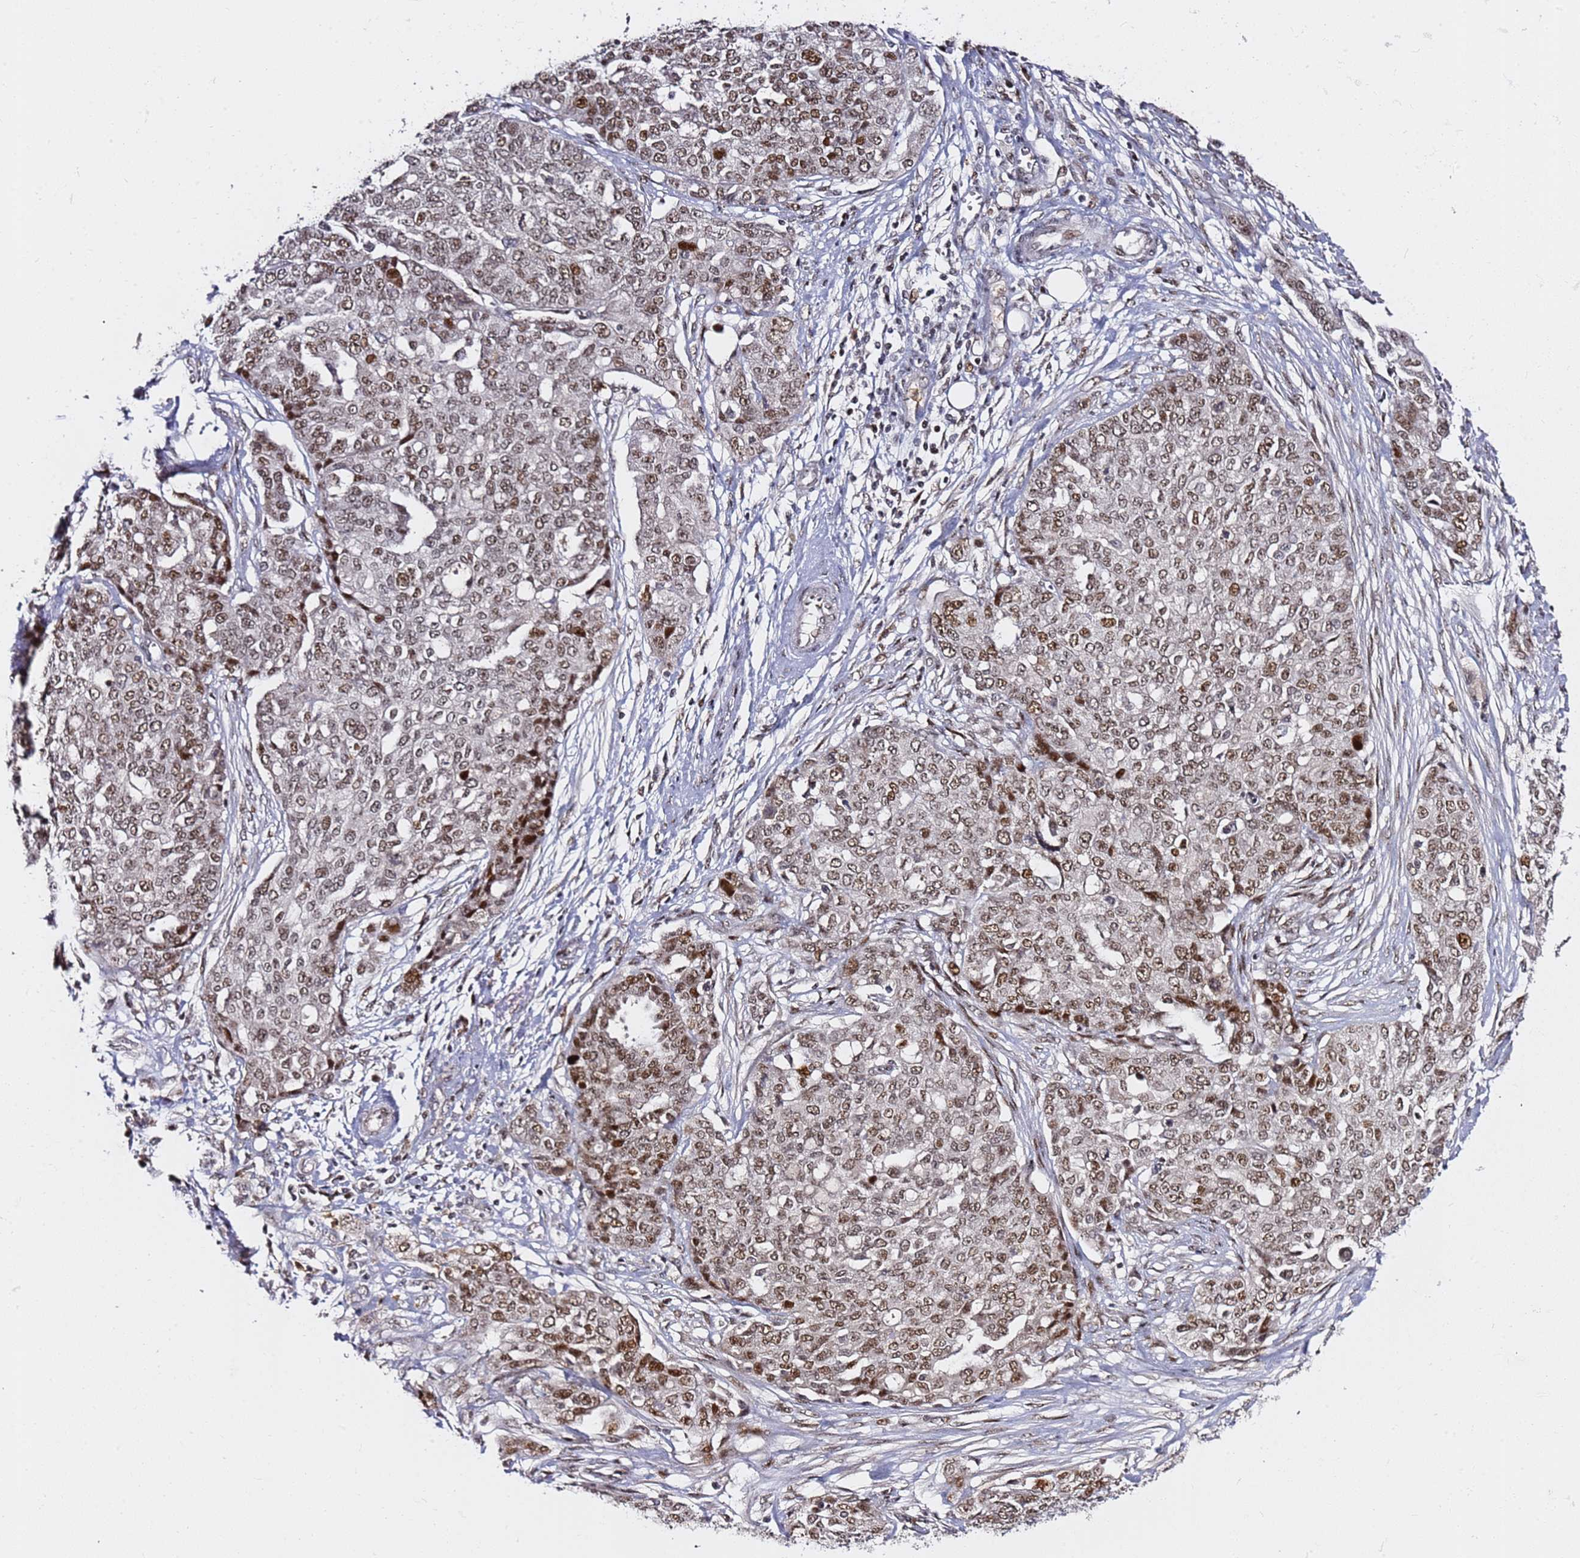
{"staining": {"intensity": "moderate", "quantity": ">75%", "location": "nuclear"}, "tissue": "ovarian cancer", "cell_type": "Tumor cells", "image_type": "cancer", "snomed": [{"axis": "morphology", "description": "Cystadenocarcinoma, serous, NOS"}, {"axis": "topography", "description": "Soft tissue"}, {"axis": "topography", "description": "Ovary"}], "caption": "Immunohistochemistry (IHC) of human ovarian cancer (serous cystadenocarcinoma) displays medium levels of moderate nuclear staining in approximately >75% of tumor cells.", "gene": "FCF1", "patient": {"sex": "female", "age": 57}}